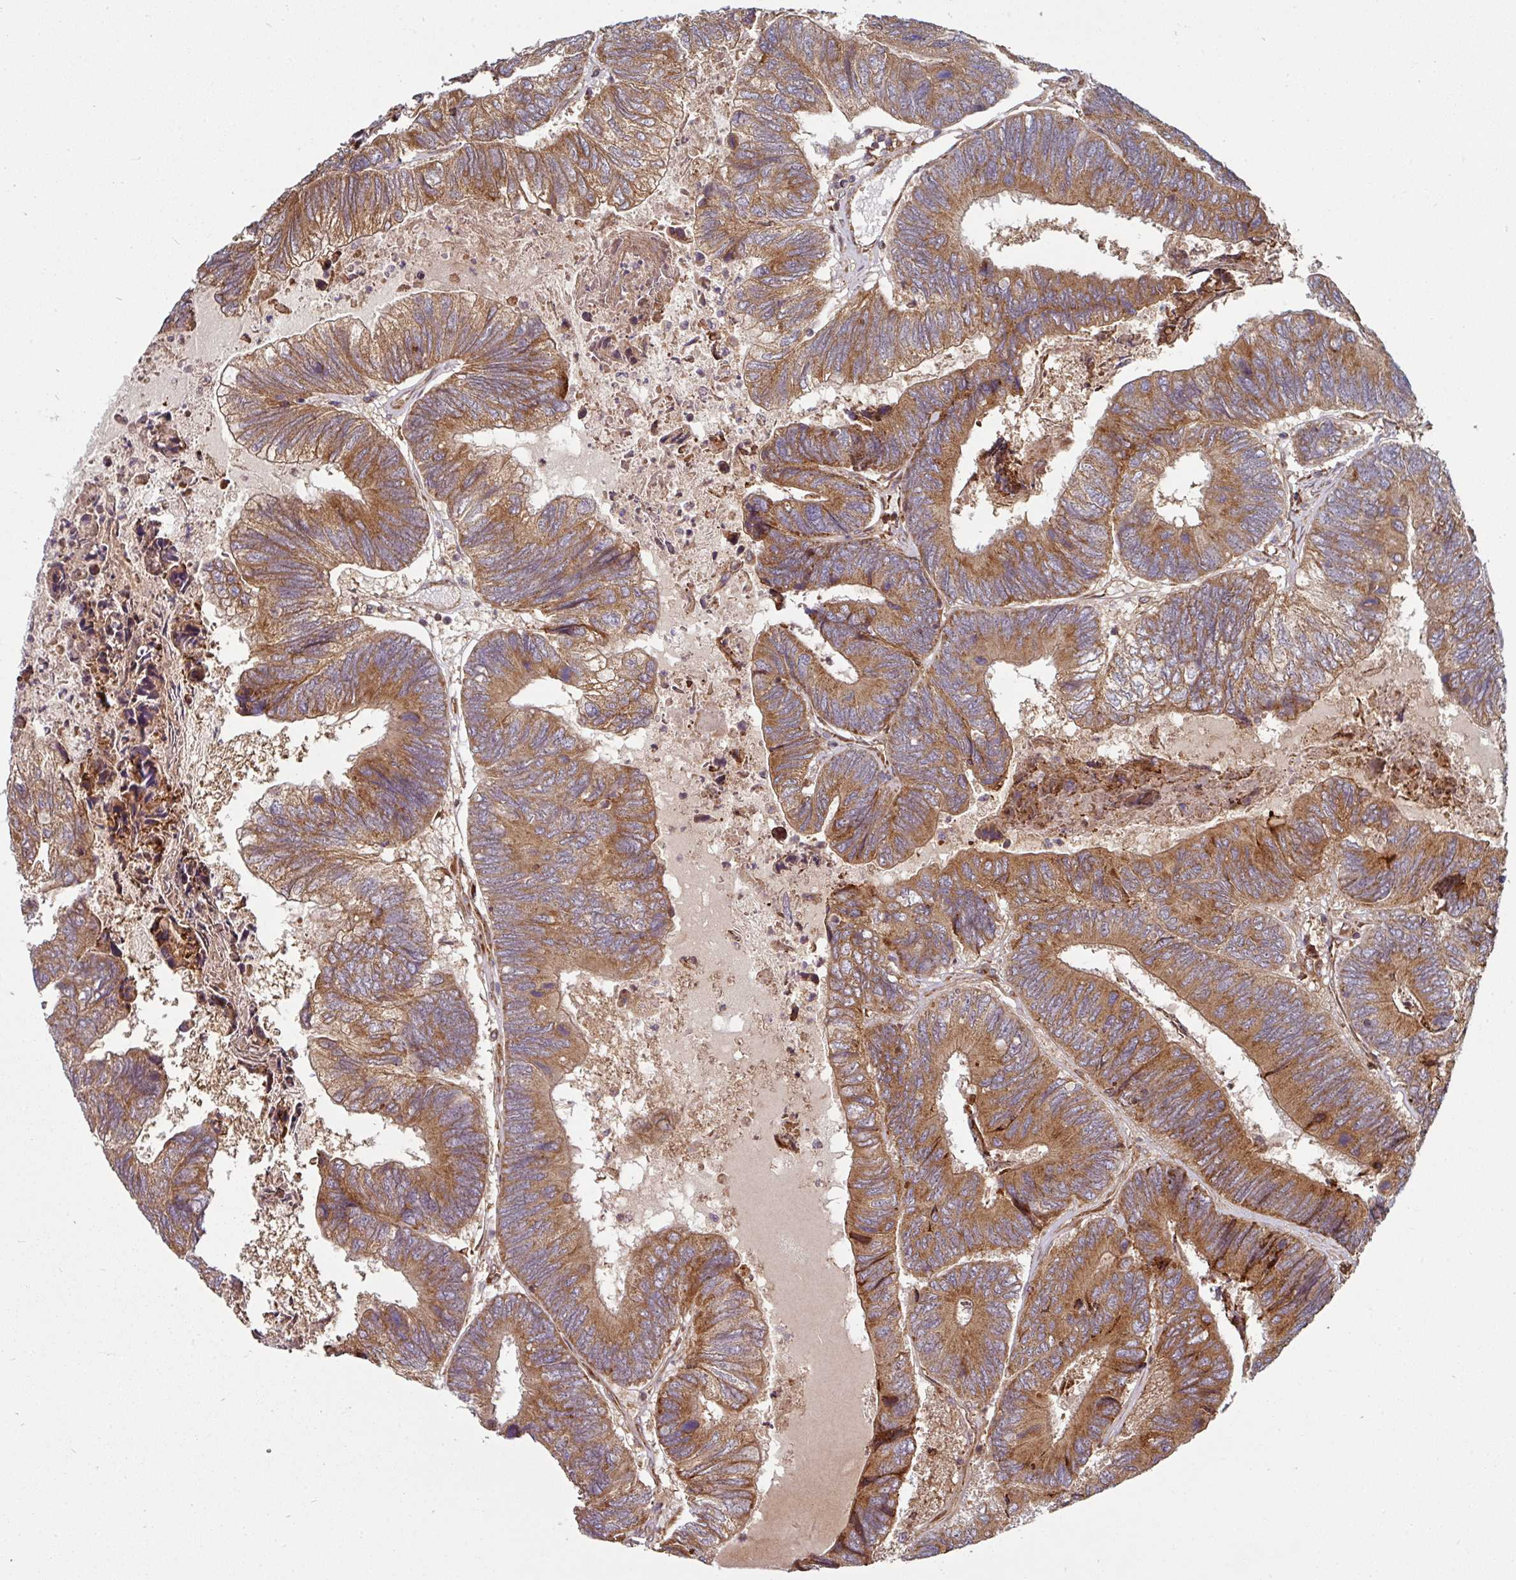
{"staining": {"intensity": "moderate", "quantity": ">75%", "location": "cytoplasmic/membranous"}, "tissue": "colorectal cancer", "cell_type": "Tumor cells", "image_type": "cancer", "snomed": [{"axis": "morphology", "description": "Adenocarcinoma, NOS"}, {"axis": "topography", "description": "Colon"}], "caption": "Immunohistochemistry (IHC) of colorectal cancer (adenocarcinoma) demonstrates medium levels of moderate cytoplasmic/membranous positivity in about >75% of tumor cells. The protein of interest is stained brown, and the nuclei are stained in blue (DAB IHC with brightfield microscopy, high magnification).", "gene": "RAB5A", "patient": {"sex": "female", "age": 67}}